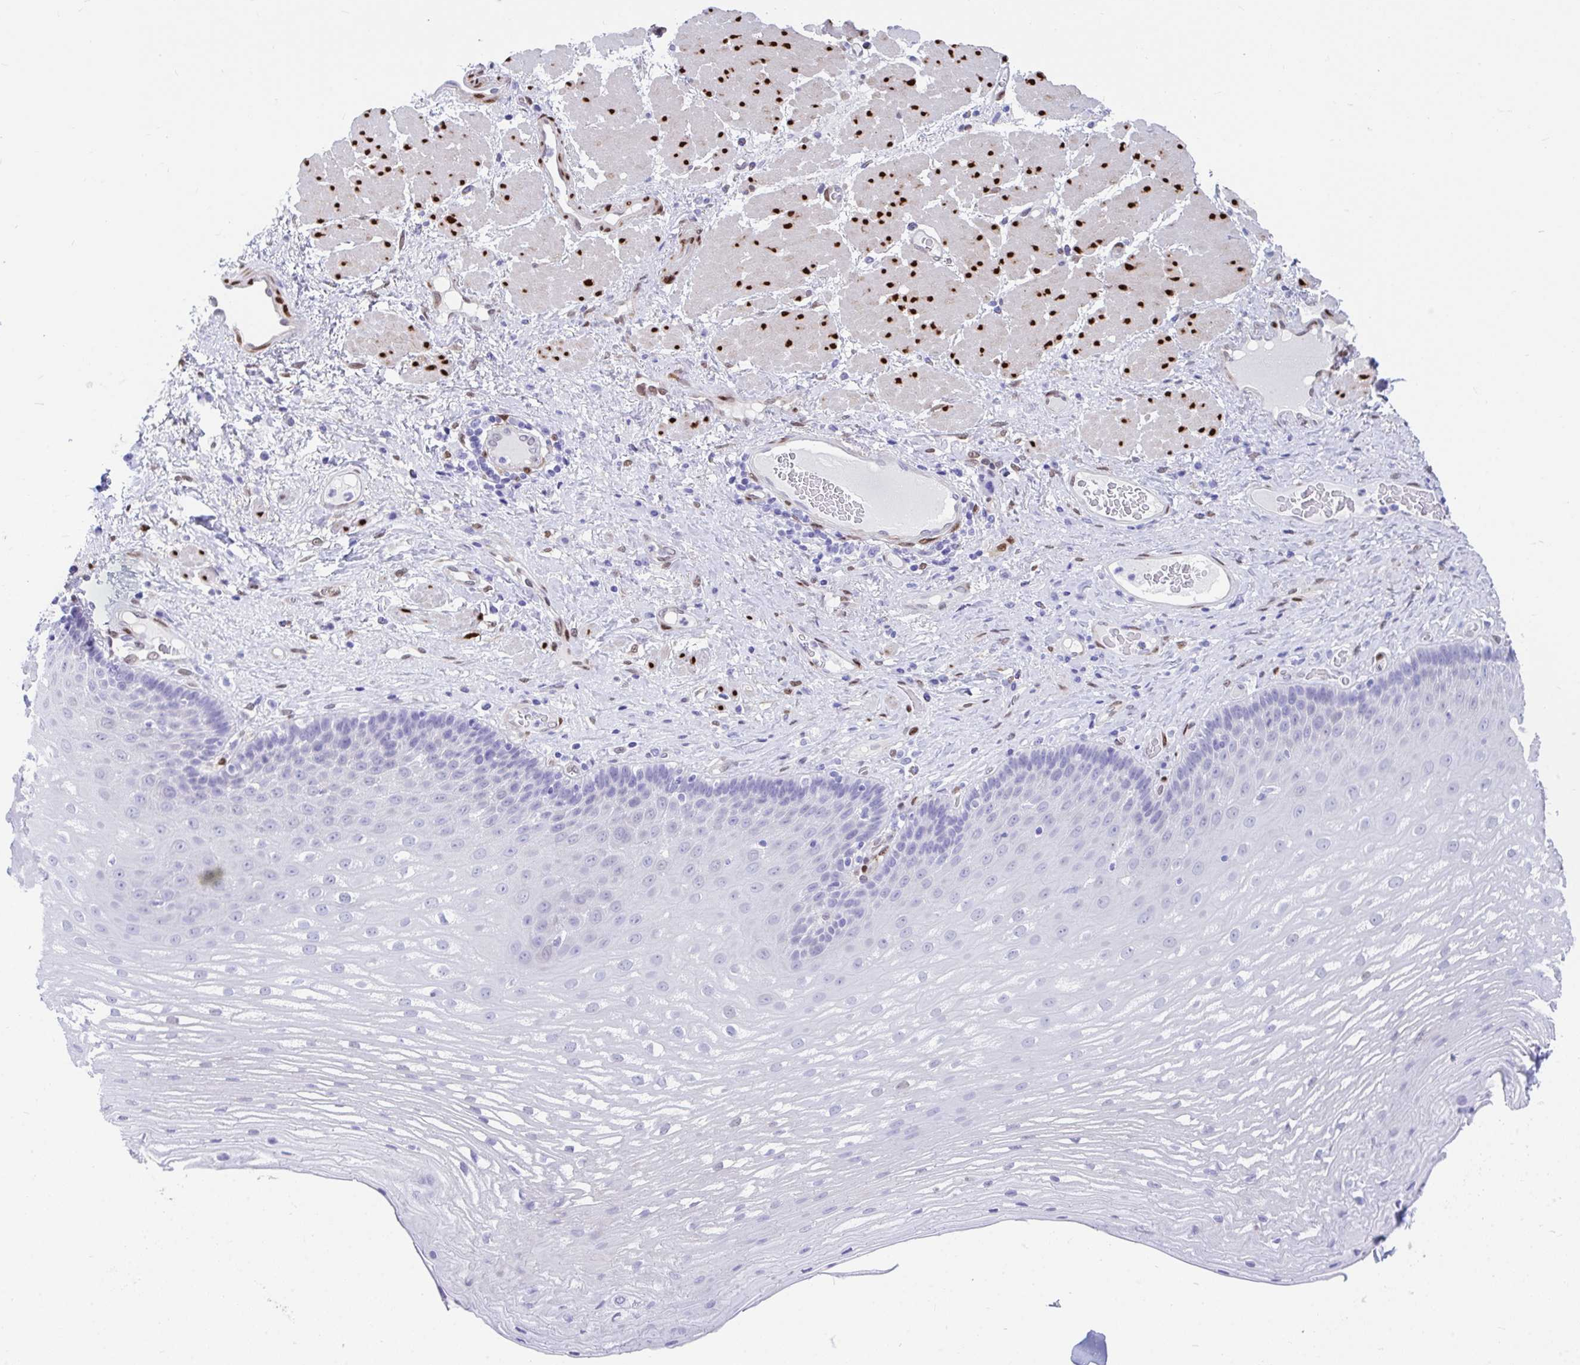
{"staining": {"intensity": "negative", "quantity": "none", "location": "none"}, "tissue": "esophagus", "cell_type": "Squamous epithelial cells", "image_type": "normal", "snomed": [{"axis": "morphology", "description": "Normal tissue, NOS"}, {"axis": "topography", "description": "Esophagus"}], "caption": "Squamous epithelial cells show no significant positivity in unremarkable esophagus. The staining is performed using DAB (3,3'-diaminobenzidine) brown chromogen with nuclei counter-stained in using hematoxylin.", "gene": "RBPMS", "patient": {"sex": "male", "age": 62}}